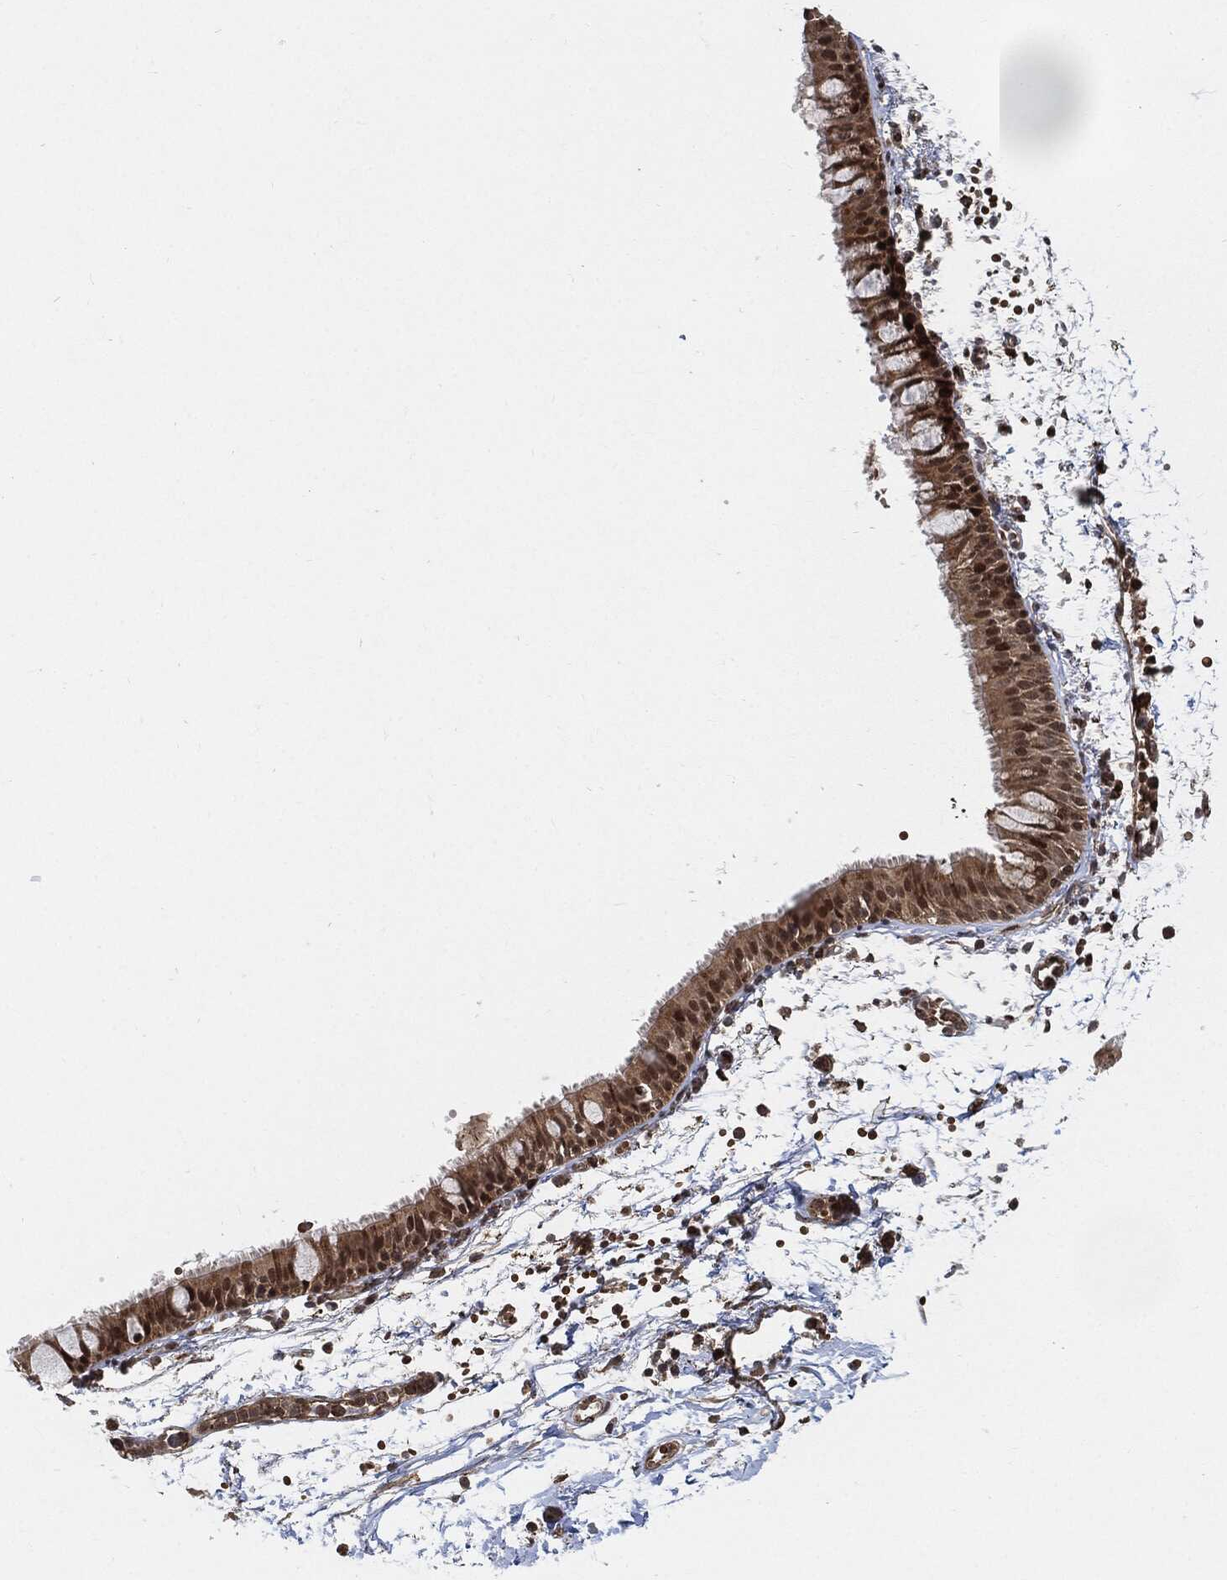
{"staining": {"intensity": "moderate", "quantity": ">75%", "location": "cytoplasmic/membranous,nuclear"}, "tissue": "bronchus", "cell_type": "Respiratory epithelial cells", "image_type": "normal", "snomed": [{"axis": "morphology", "description": "Normal tissue, NOS"}, {"axis": "topography", "description": "Cartilage tissue"}, {"axis": "topography", "description": "Bronchus"}], "caption": "Protein staining exhibits moderate cytoplasmic/membranous,nuclear staining in approximately >75% of respiratory epithelial cells in normal bronchus. (IHC, brightfield microscopy, high magnification).", "gene": "CUTA", "patient": {"sex": "male", "age": 66}}